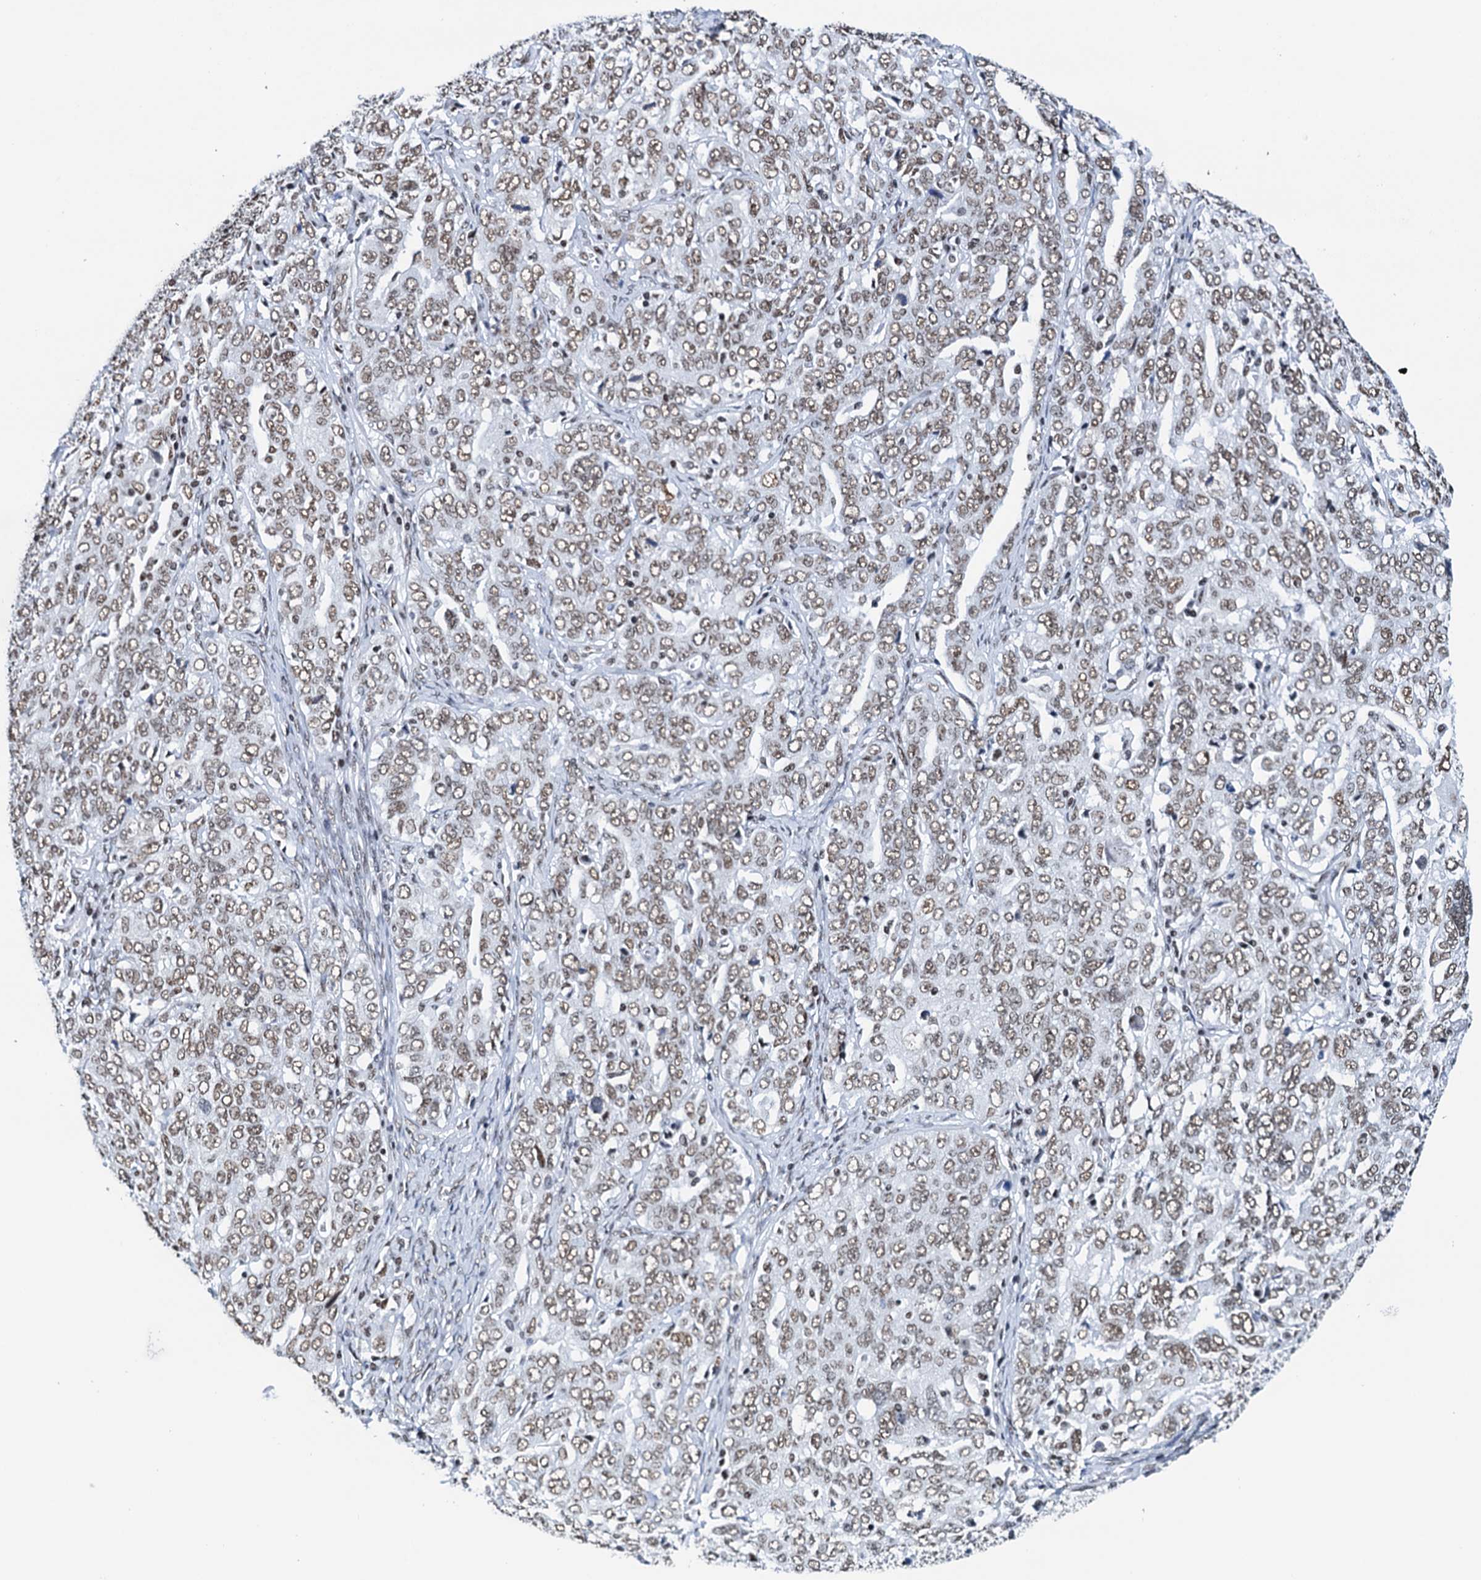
{"staining": {"intensity": "moderate", "quantity": ">75%", "location": "nuclear"}, "tissue": "ovarian cancer", "cell_type": "Tumor cells", "image_type": "cancer", "snomed": [{"axis": "morphology", "description": "Carcinoma, endometroid"}, {"axis": "topography", "description": "Ovary"}], "caption": "Immunohistochemistry (IHC) staining of ovarian endometroid carcinoma, which exhibits medium levels of moderate nuclear staining in about >75% of tumor cells indicating moderate nuclear protein staining. The staining was performed using DAB (3,3'-diaminobenzidine) (brown) for protein detection and nuclei were counterstained in hematoxylin (blue).", "gene": "SLTM", "patient": {"sex": "female", "age": 62}}